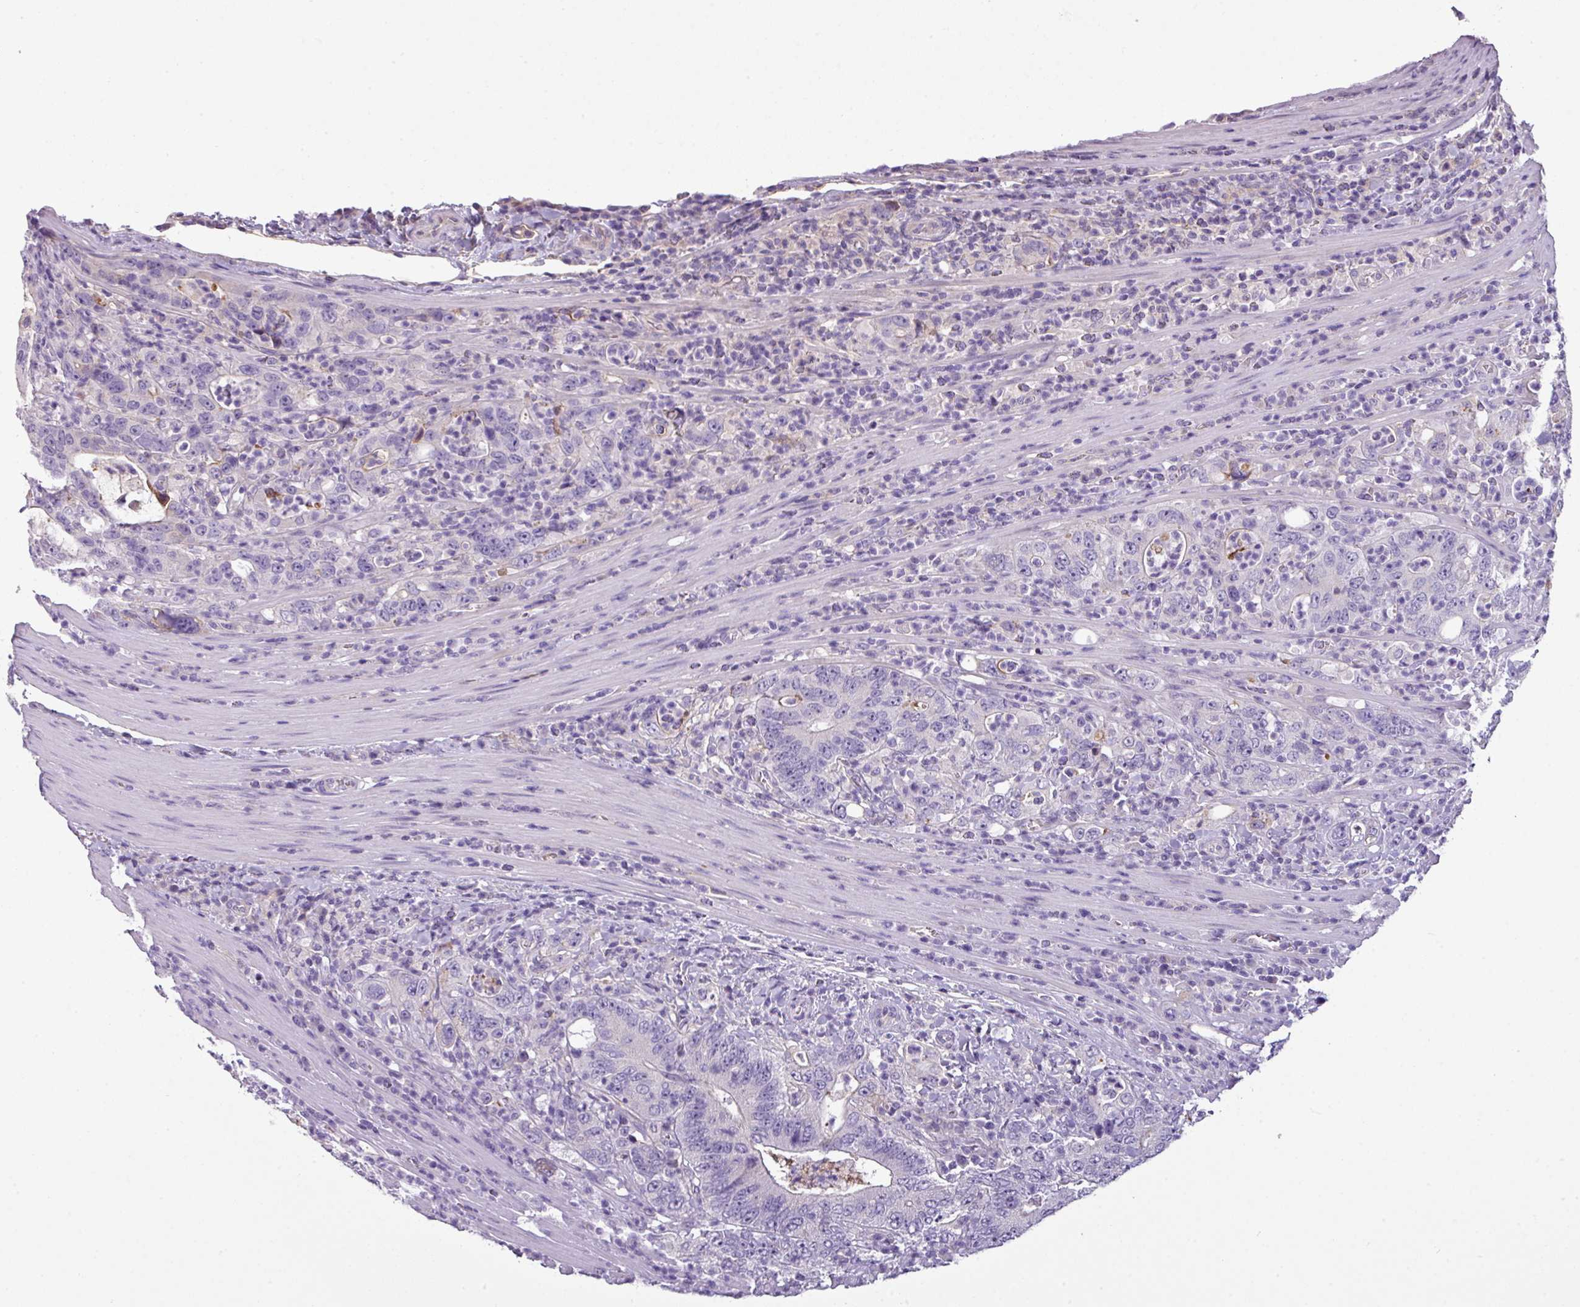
{"staining": {"intensity": "negative", "quantity": "none", "location": "none"}, "tissue": "colorectal cancer", "cell_type": "Tumor cells", "image_type": "cancer", "snomed": [{"axis": "morphology", "description": "Adenocarcinoma, NOS"}, {"axis": "topography", "description": "Colon"}], "caption": "Tumor cells show no significant expression in adenocarcinoma (colorectal).", "gene": "TMEM178B", "patient": {"sex": "female", "age": 75}}